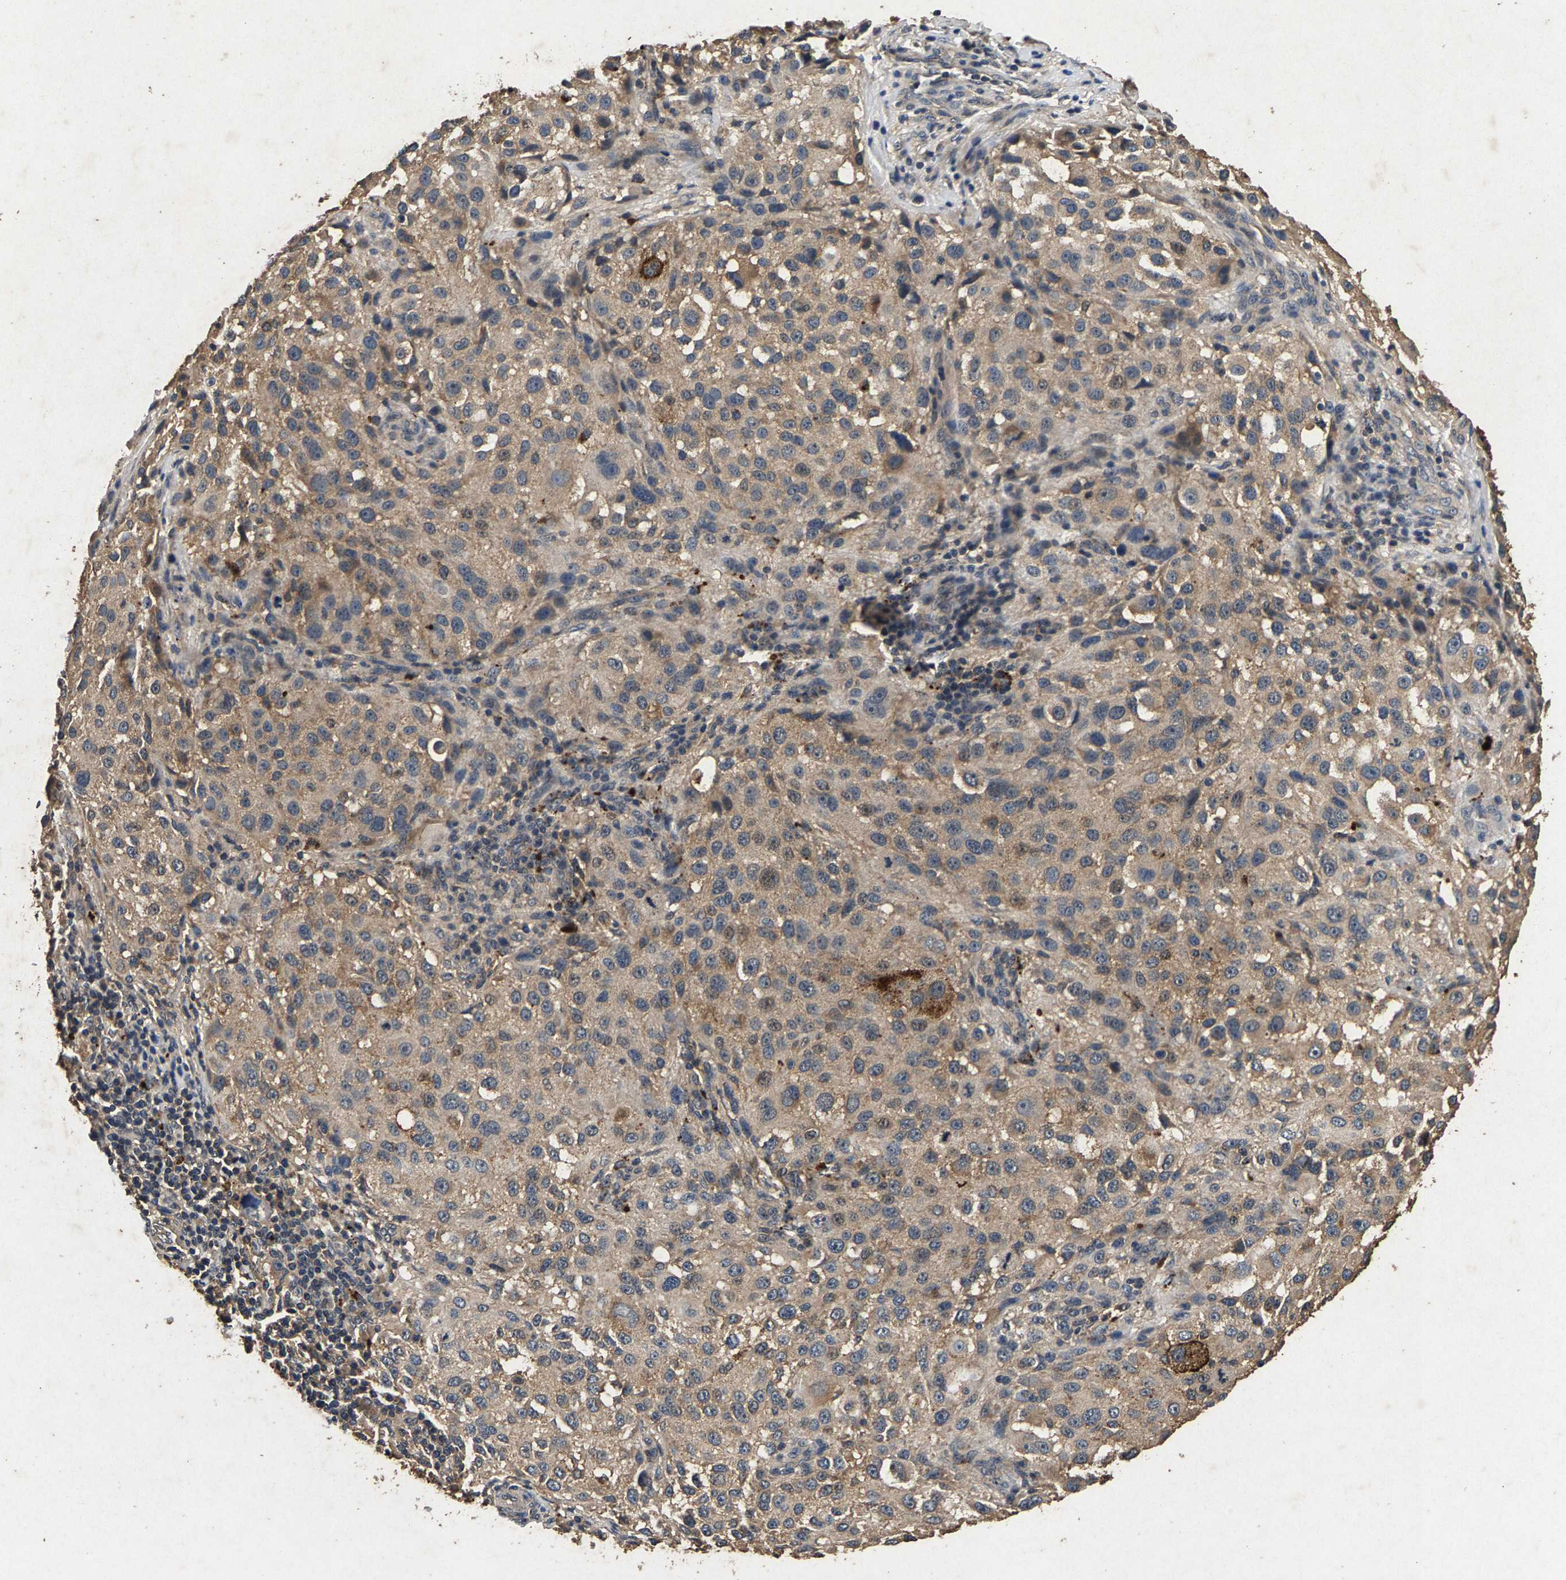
{"staining": {"intensity": "weak", "quantity": ">75%", "location": "cytoplasmic/membranous"}, "tissue": "melanoma", "cell_type": "Tumor cells", "image_type": "cancer", "snomed": [{"axis": "morphology", "description": "Necrosis, NOS"}, {"axis": "morphology", "description": "Malignant melanoma, NOS"}, {"axis": "topography", "description": "Skin"}], "caption": "Immunohistochemical staining of human malignant melanoma exhibits low levels of weak cytoplasmic/membranous positivity in about >75% of tumor cells.", "gene": "PPP1CC", "patient": {"sex": "female", "age": 87}}